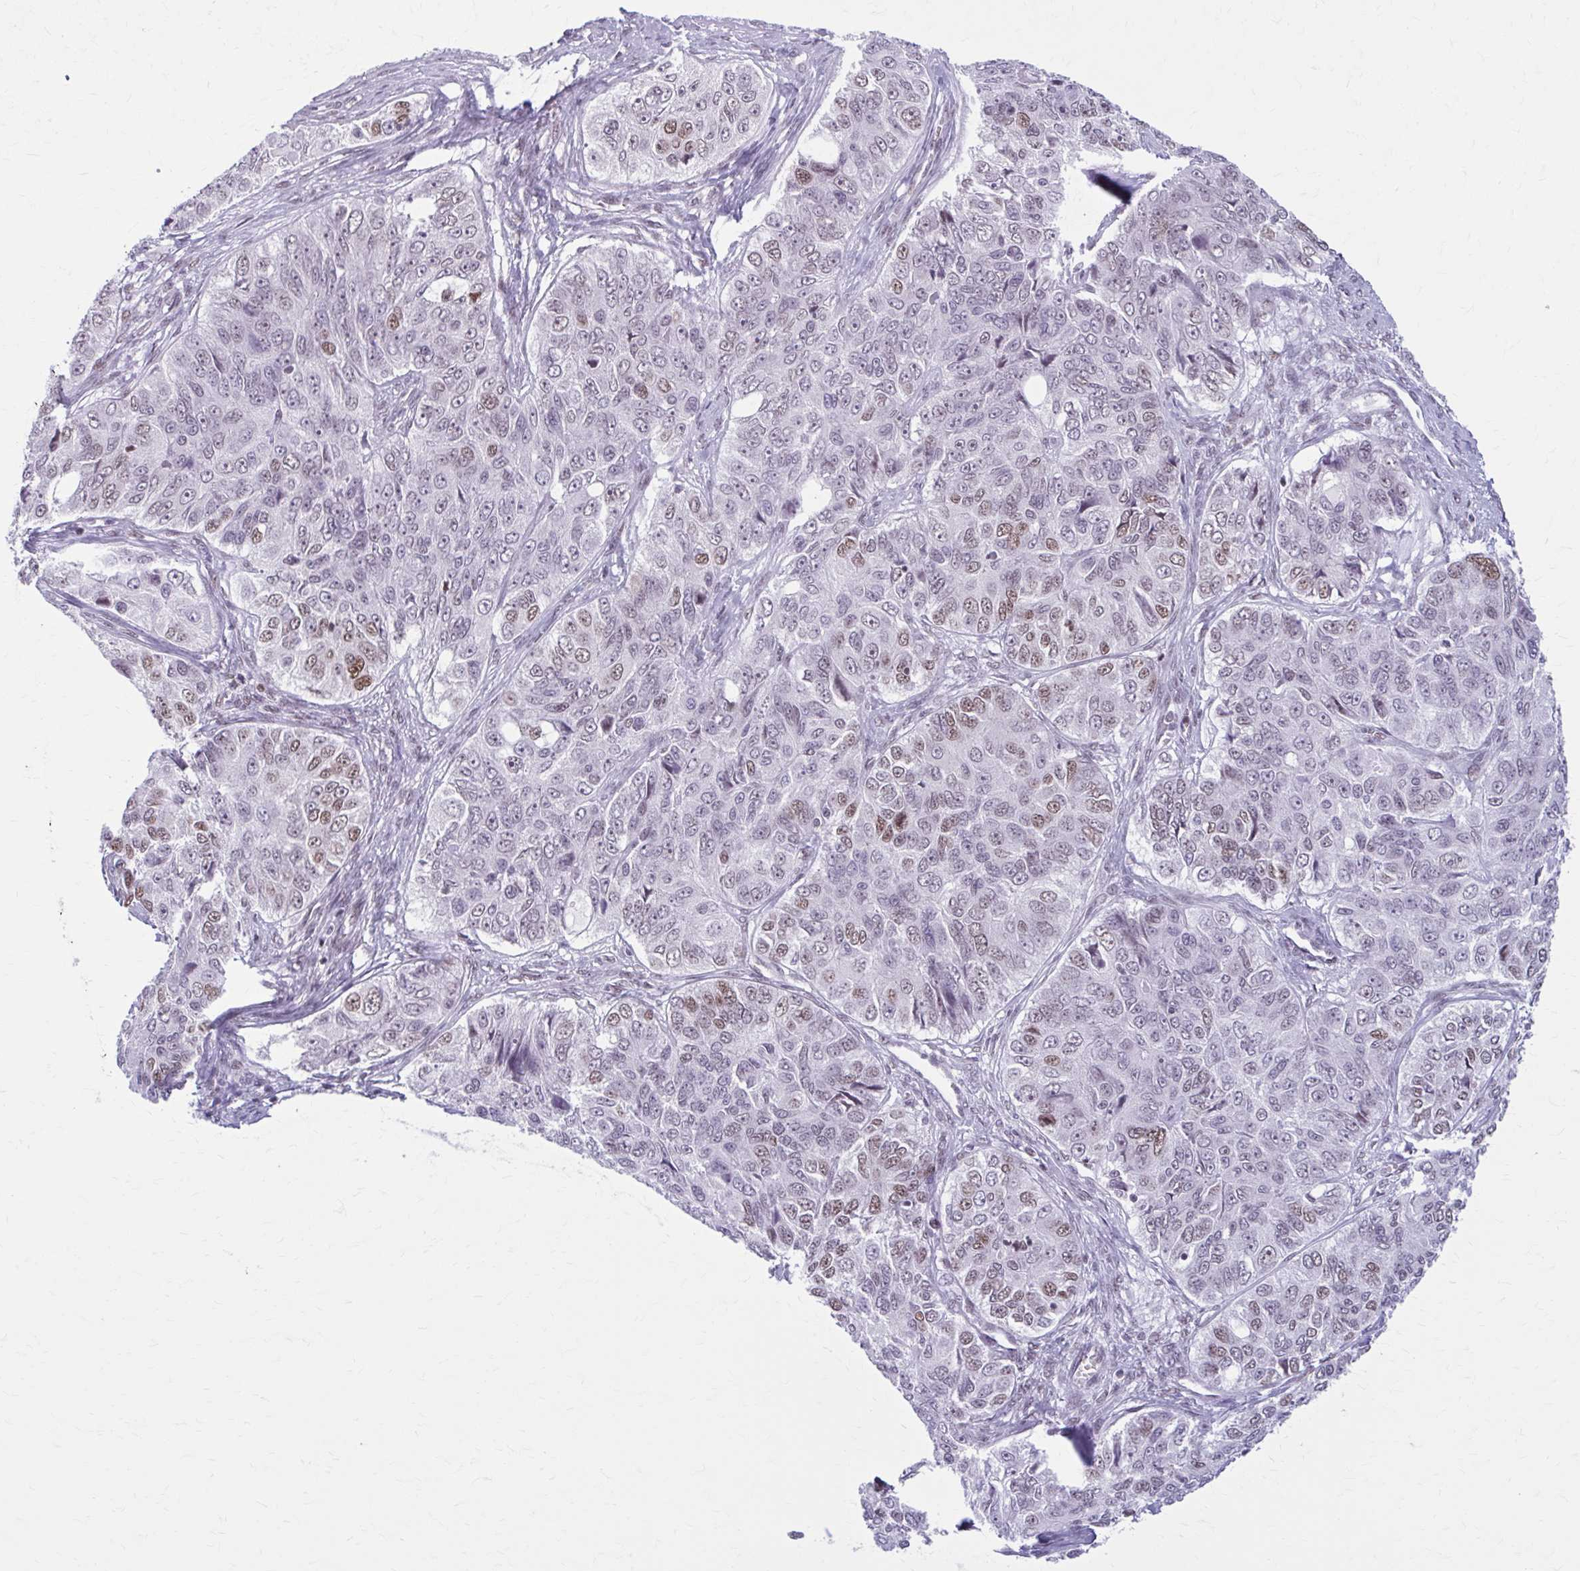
{"staining": {"intensity": "moderate", "quantity": "25%-75%", "location": "nuclear"}, "tissue": "ovarian cancer", "cell_type": "Tumor cells", "image_type": "cancer", "snomed": [{"axis": "morphology", "description": "Carcinoma, endometroid"}, {"axis": "topography", "description": "Ovary"}], "caption": "Endometroid carcinoma (ovarian) stained for a protein exhibits moderate nuclear positivity in tumor cells. The staining was performed using DAB (3,3'-diaminobenzidine), with brown indicating positive protein expression. Nuclei are stained blue with hematoxylin.", "gene": "PABIR1", "patient": {"sex": "female", "age": 51}}